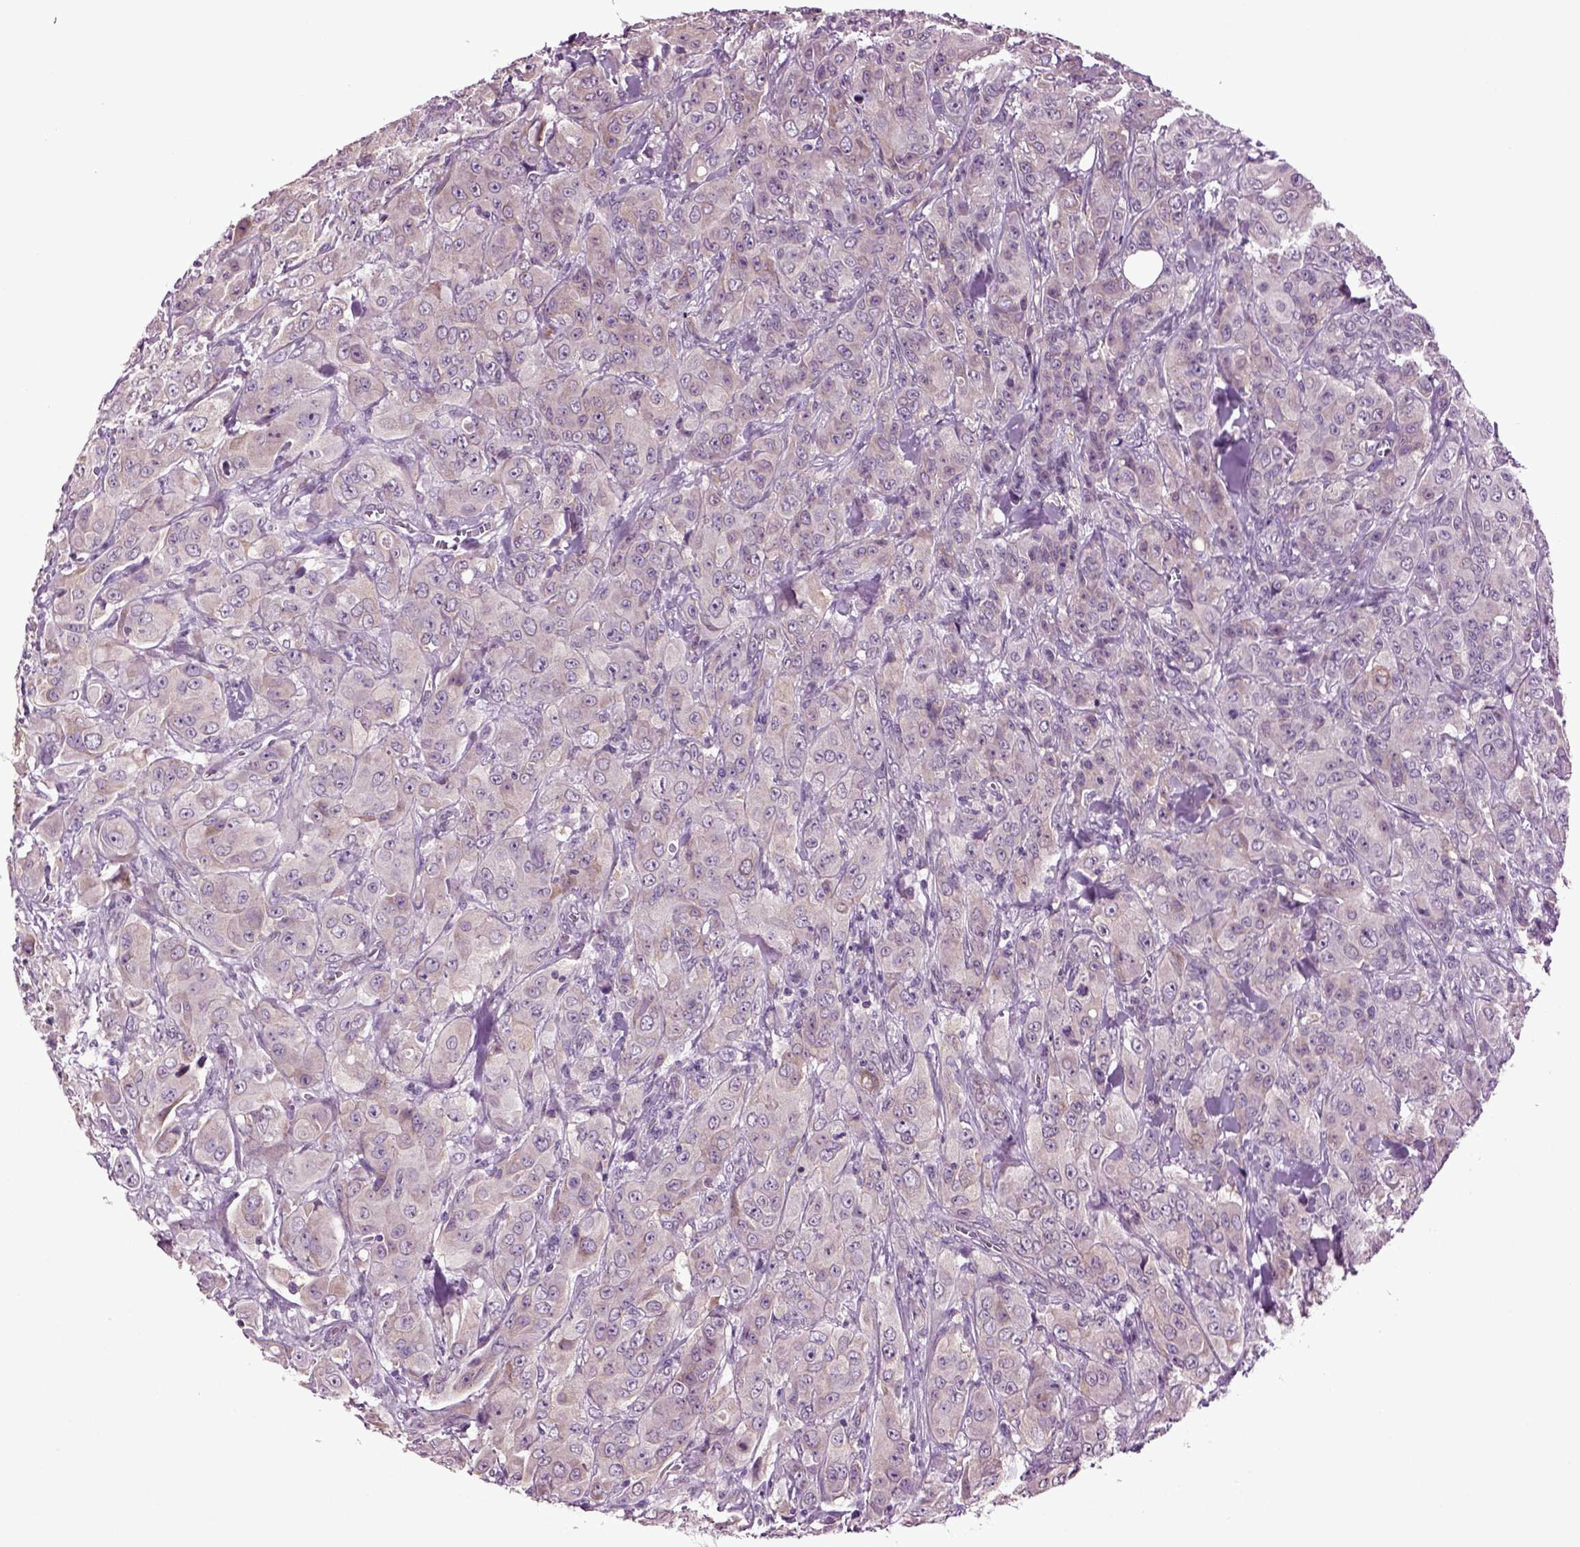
{"staining": {"intensity": "weak", "quantity": "<25%", "location": "cytoplasmic/membranous"}, "tissue": "breast cancer", "cell_type": "Tumor cells", "image_type": "cancer", "snomed": [{"axis": "morphology", "description": "Duct carcinoma"}, {"axis": "topography", "description": "Breast"}], "caption": "Image shows no significant protein expression in tumor cells of breast invasive ductal carcinoma. Nuclei are stained in blue.", "gene": "PLCH2", "patient": {"sex": "female", "age": 43}}